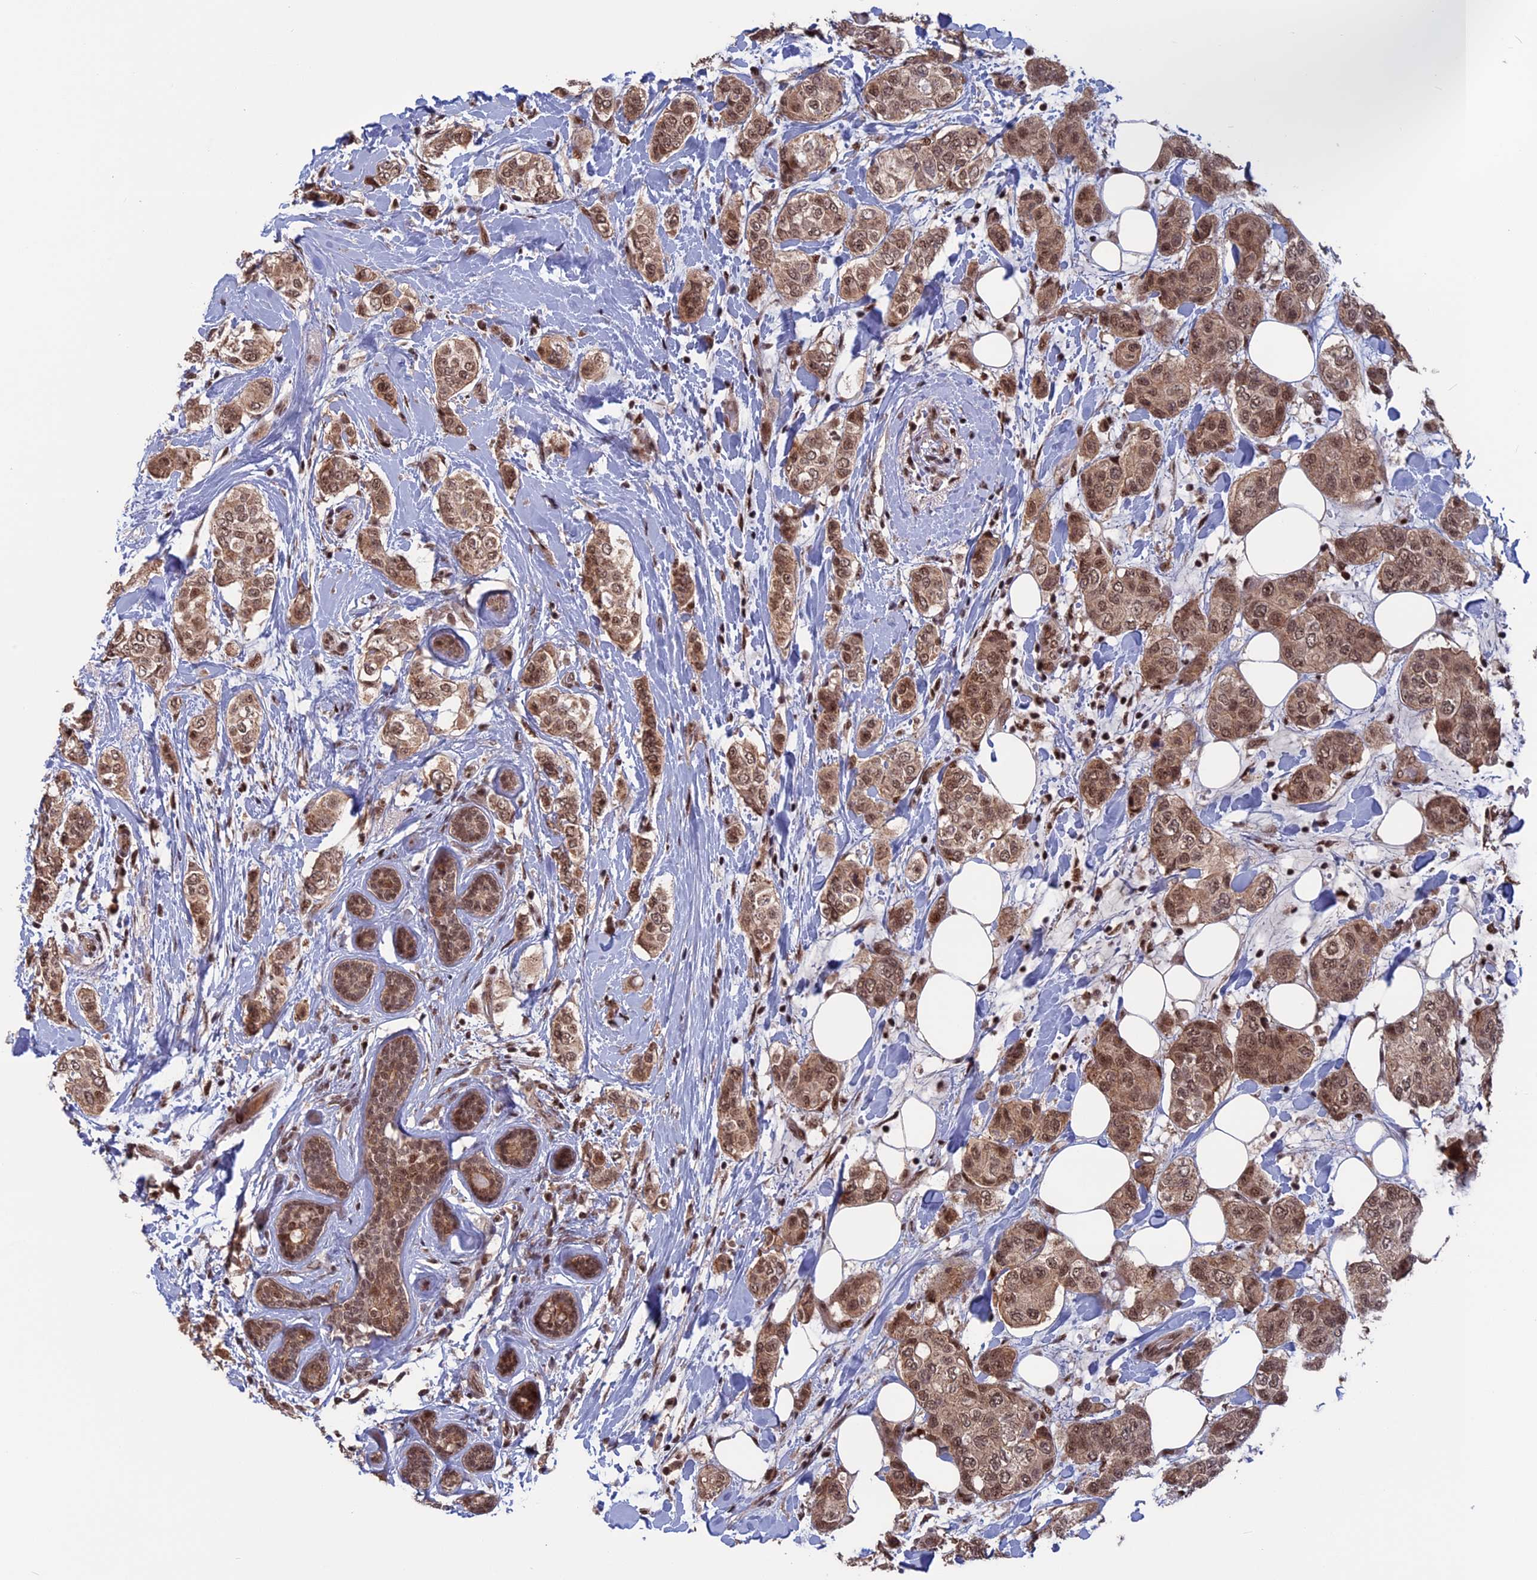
{"staining": {"intensity": "moderate", "quantity": ">75%", "location": "cytoplasmic/membranous,nuclear"}, "tissue": "breast cancer", "cell_type": "Tumor cells", "image_type": "cancer", "snomed": [{"axis": "morphology", "description": "Lobular carcinoma"}, {"axis": "topography", "description": "Breast"}], "caption": "Immunohistochemical staining of breast cancer (lobular carcinoma) reveals medium levels of moderate cytoplasmic/membranous and nuclear expression in about >75% of tumor cells. The staining was performed using DAB (3,3'-diaminobenzidine), with brown indicating positive protein expression. Nuclei are stained blue with hematoxylin.", "gene": "CACTIN", "patient": {"sex": "female", "age": 51}}